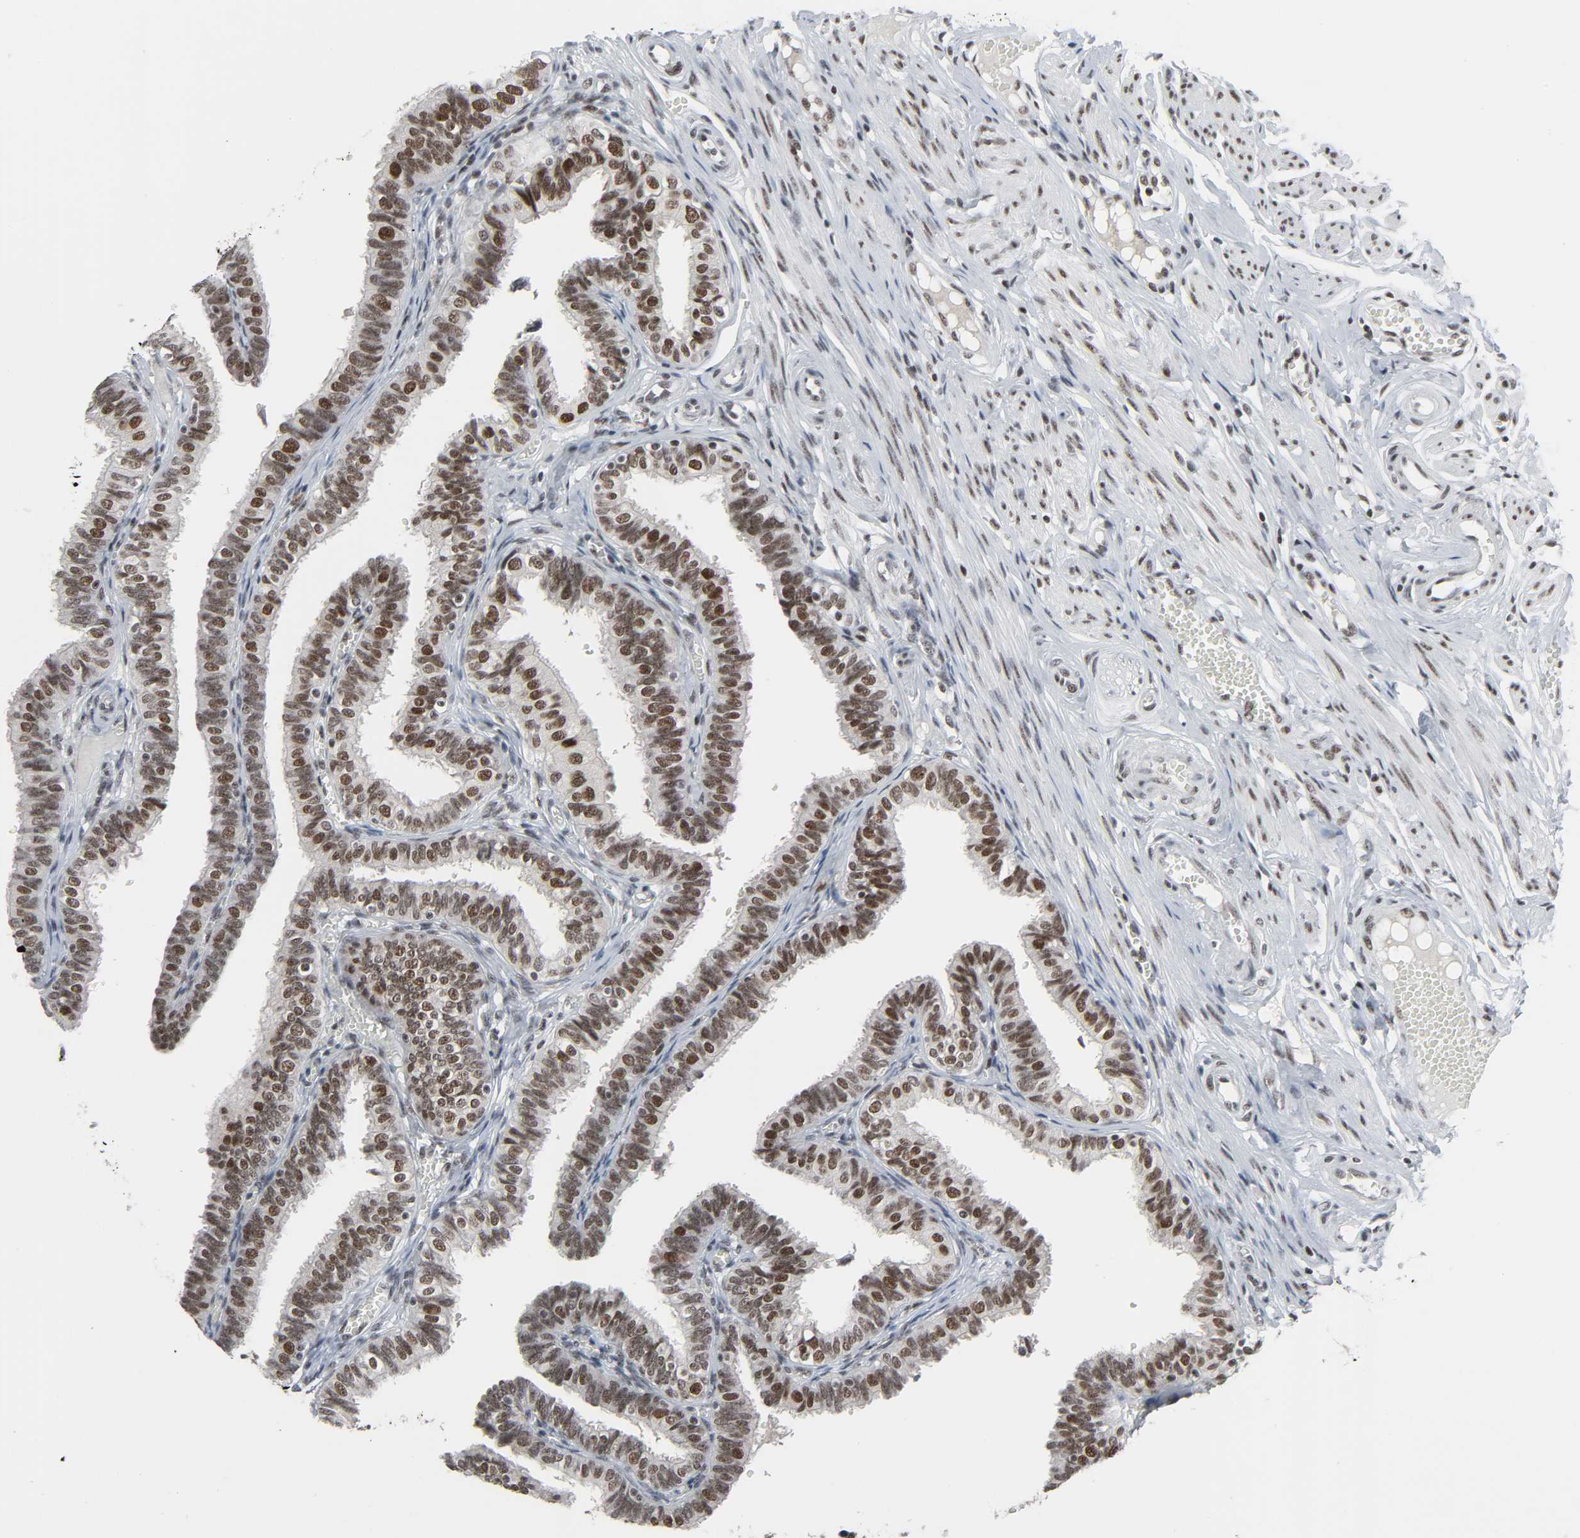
{"staining": {"intensity": "strong", "quantity": ">75%", "location": "nuclear"}, "tissue": "fallopian tube", "cell_type": "Glandular cells", "image_type": "normal", "snomed": [{"axis": "morphology", "description": "Normal tissue, NOS"}, {"axis": "topography", "description": "Fallopian tube"}], "caption": "A histopathology image of human fallopian tube stained for a protein reveals strong nuclear brown staining in glandular cells. (brown staining indicates protein expression, while blue staining denotes nuclei).", "gene": "CDK7", "patient": {"sex": "female", "age": 46}}